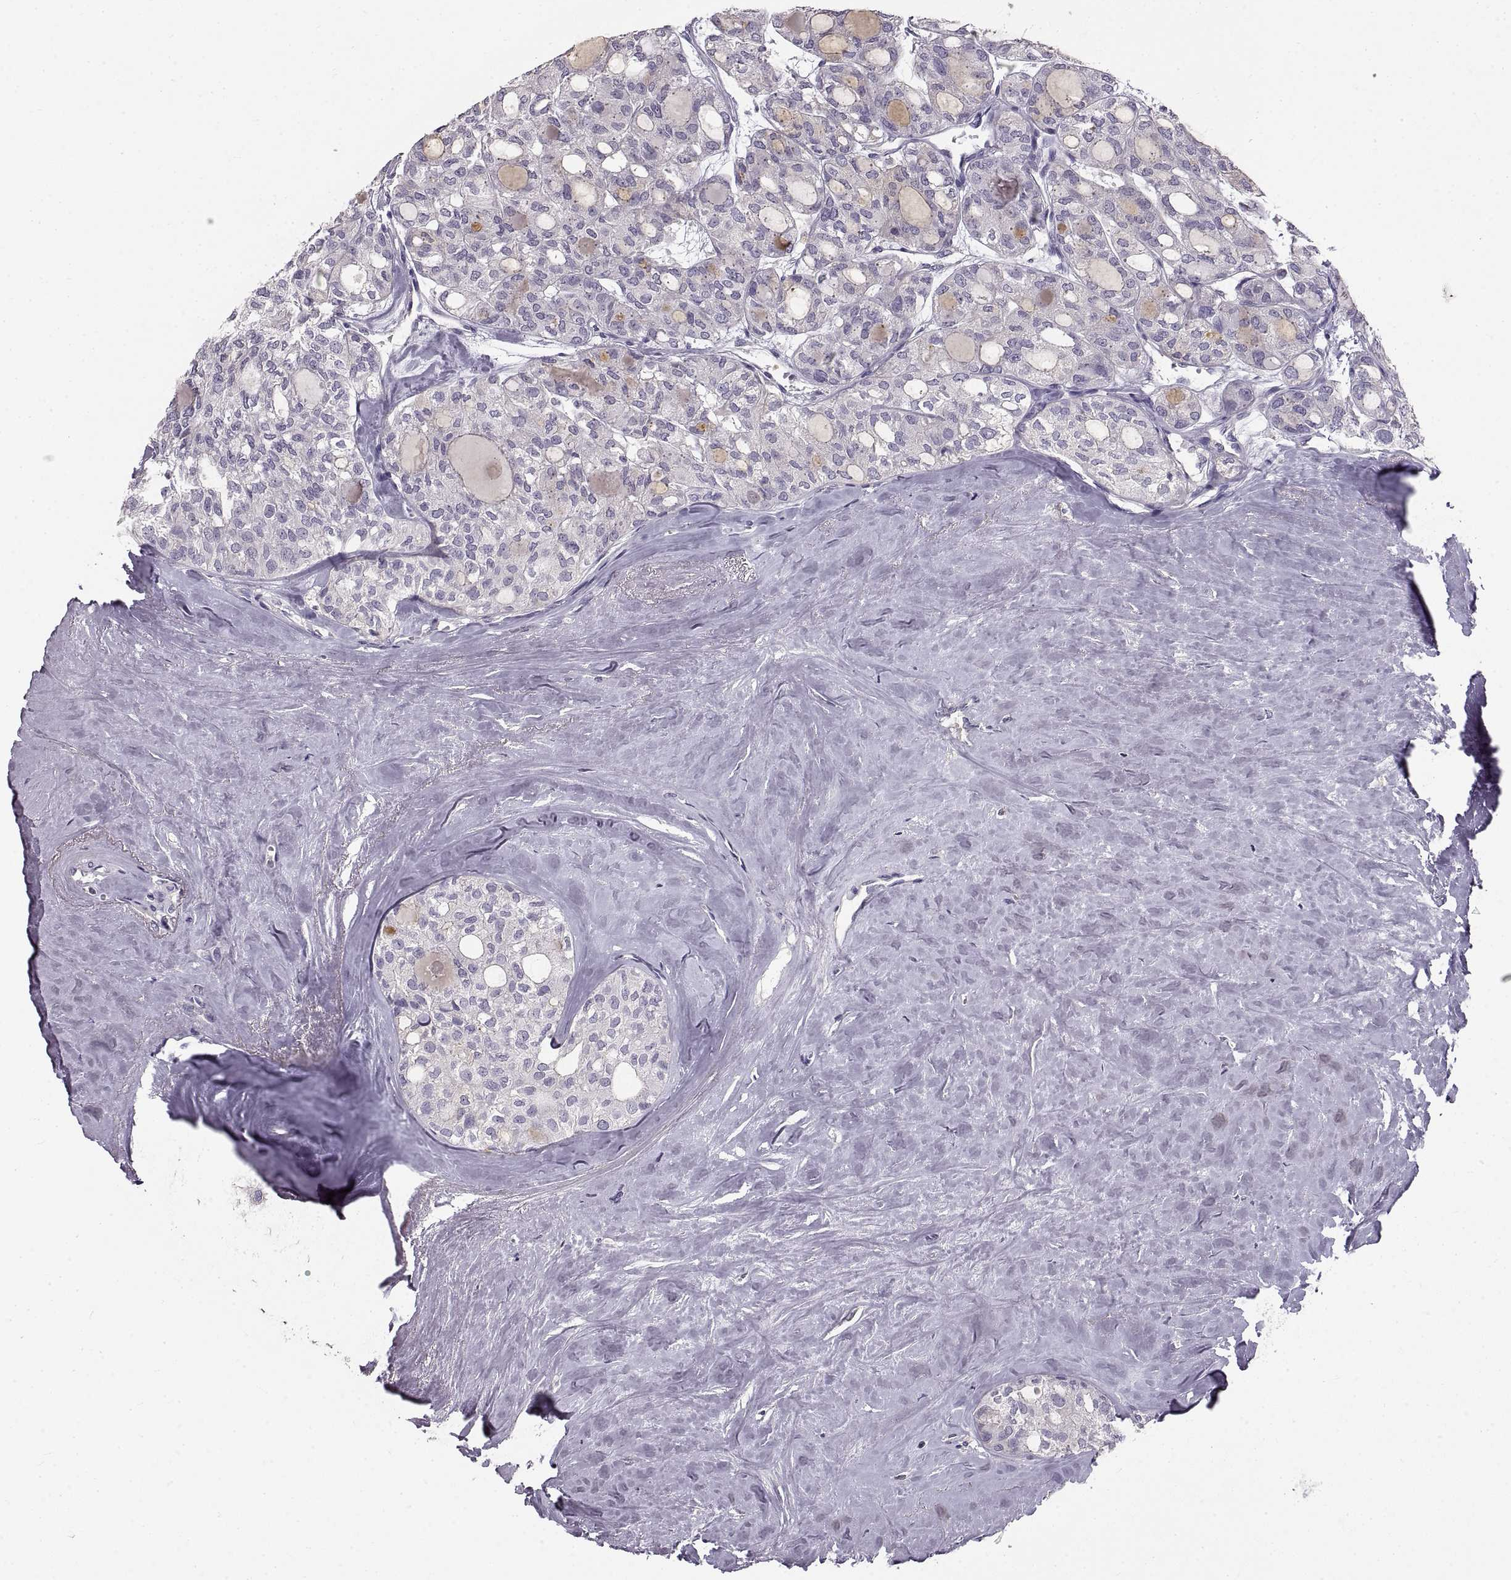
{"staining": {"intensity": "negative", "quantity": "none", "location": "none"}, "tissue": "thyroid cancer", "cell_type": "Tumor cells", "image_type": "cancer", "snomed": [{"axis": "morphology", "description": "Follicular adenoma carcinoma, NOS"}, {"axis": "topography", "description": "Thyroid gland"}], "caption": "Immunohistochemistry (IHC) photomicrograph of neoplastic tissue: human thyroid cancer stained with DAB (3,3'-diaminobenzidine) displays no significant protein positivity in tumor cells.", "gene": "ADAM32", "patient": {"sex": "male", "age": 75}}